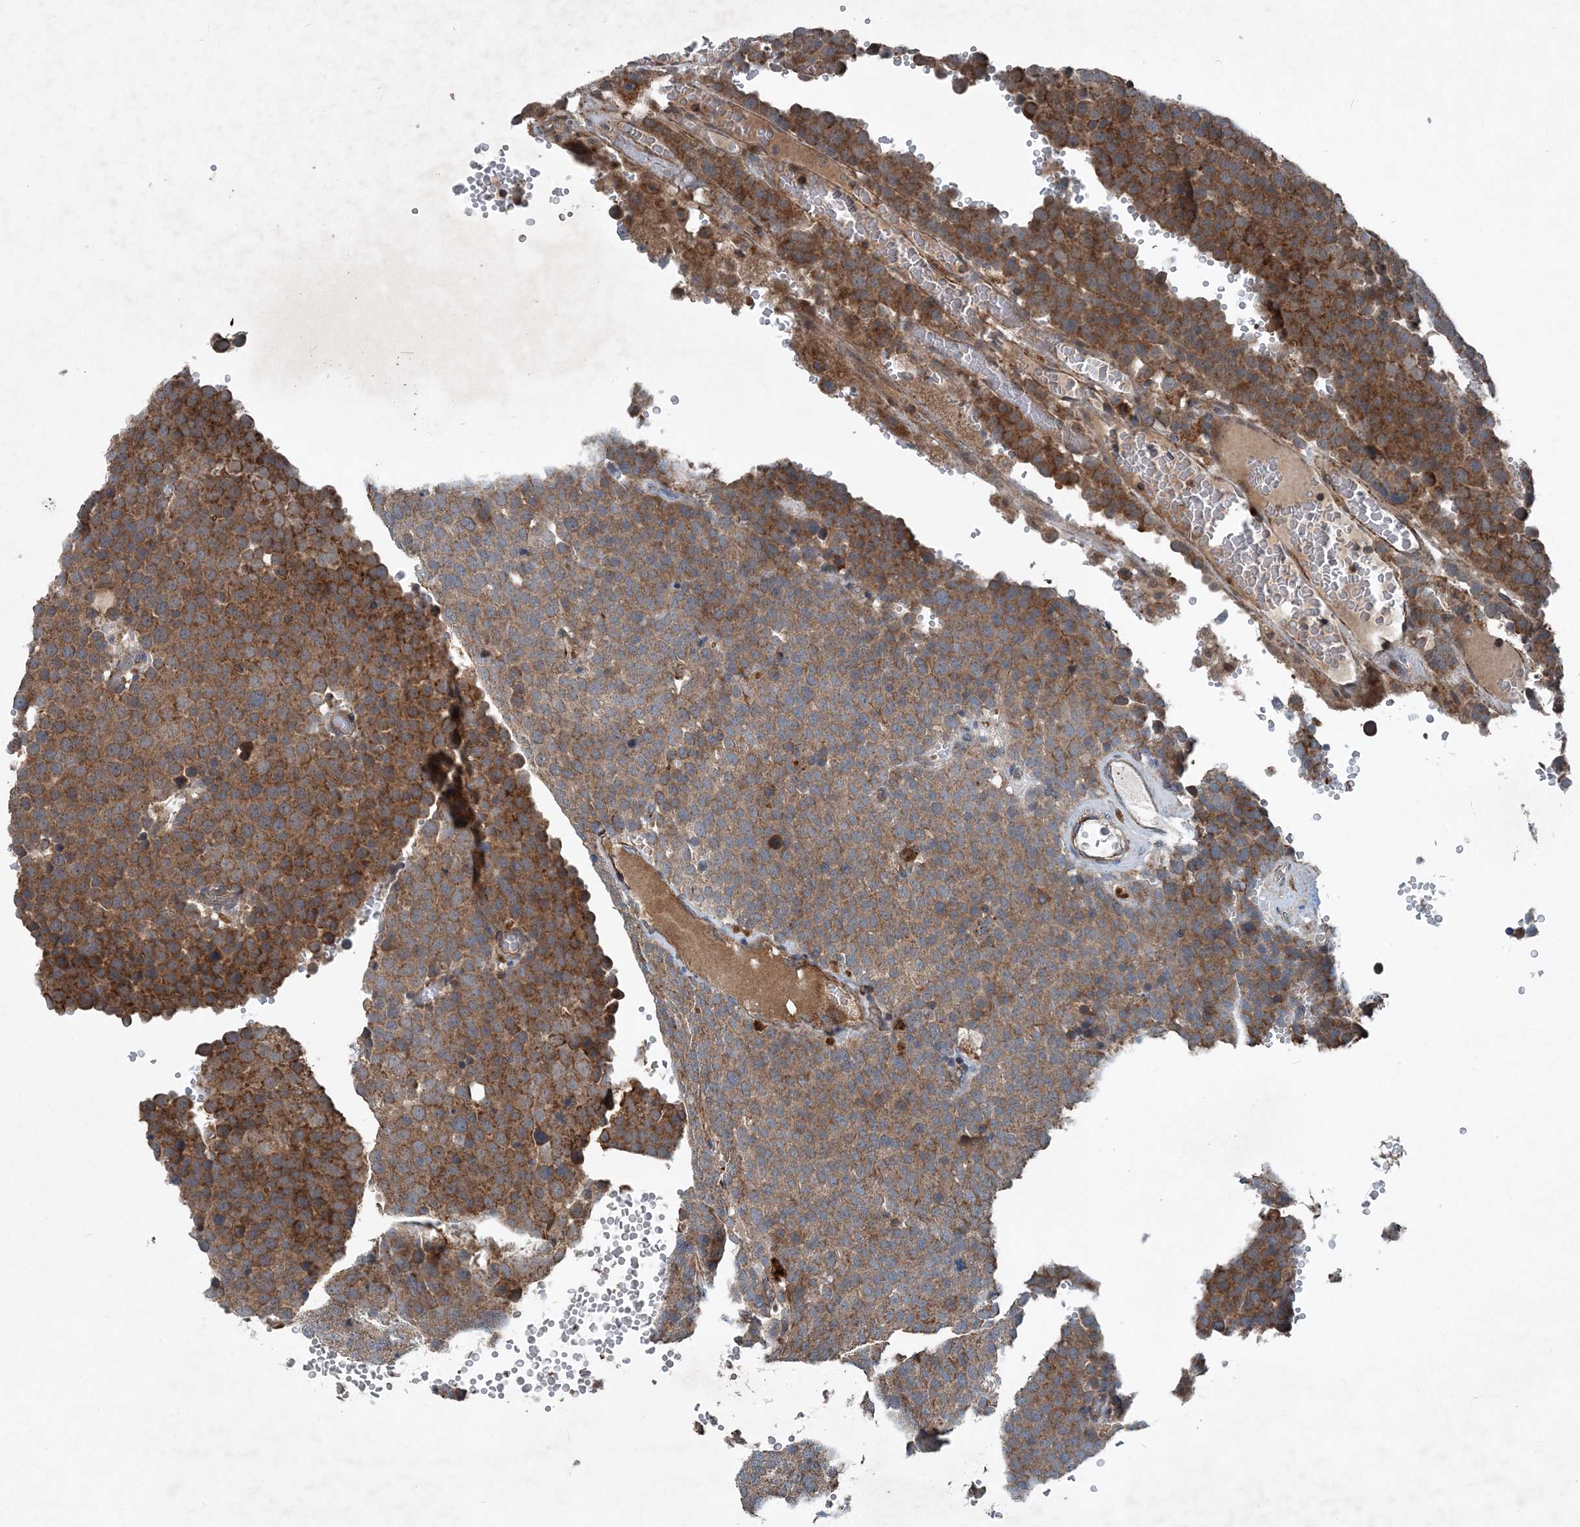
{"staining": {"intensity": "moderate", "quantity": ">75%", "location": "cytoplasmic/membranous"}, "tissue": "testis cancer", "cell_type": "Tumor cells", "image_type": "cancer", "snomed": [{"axis": "morphology", "description": "Seminoma, NOS"}, {"axis": "topography", "description": "Testis"}], "caption": "Testis cancer stained with a brown dye reveals moderate cytoplasmic/membranous positive staining in about >75% of tumor cells.", "gene": "NDUFA2", "patient": {"sex": "male", "age": 71}}